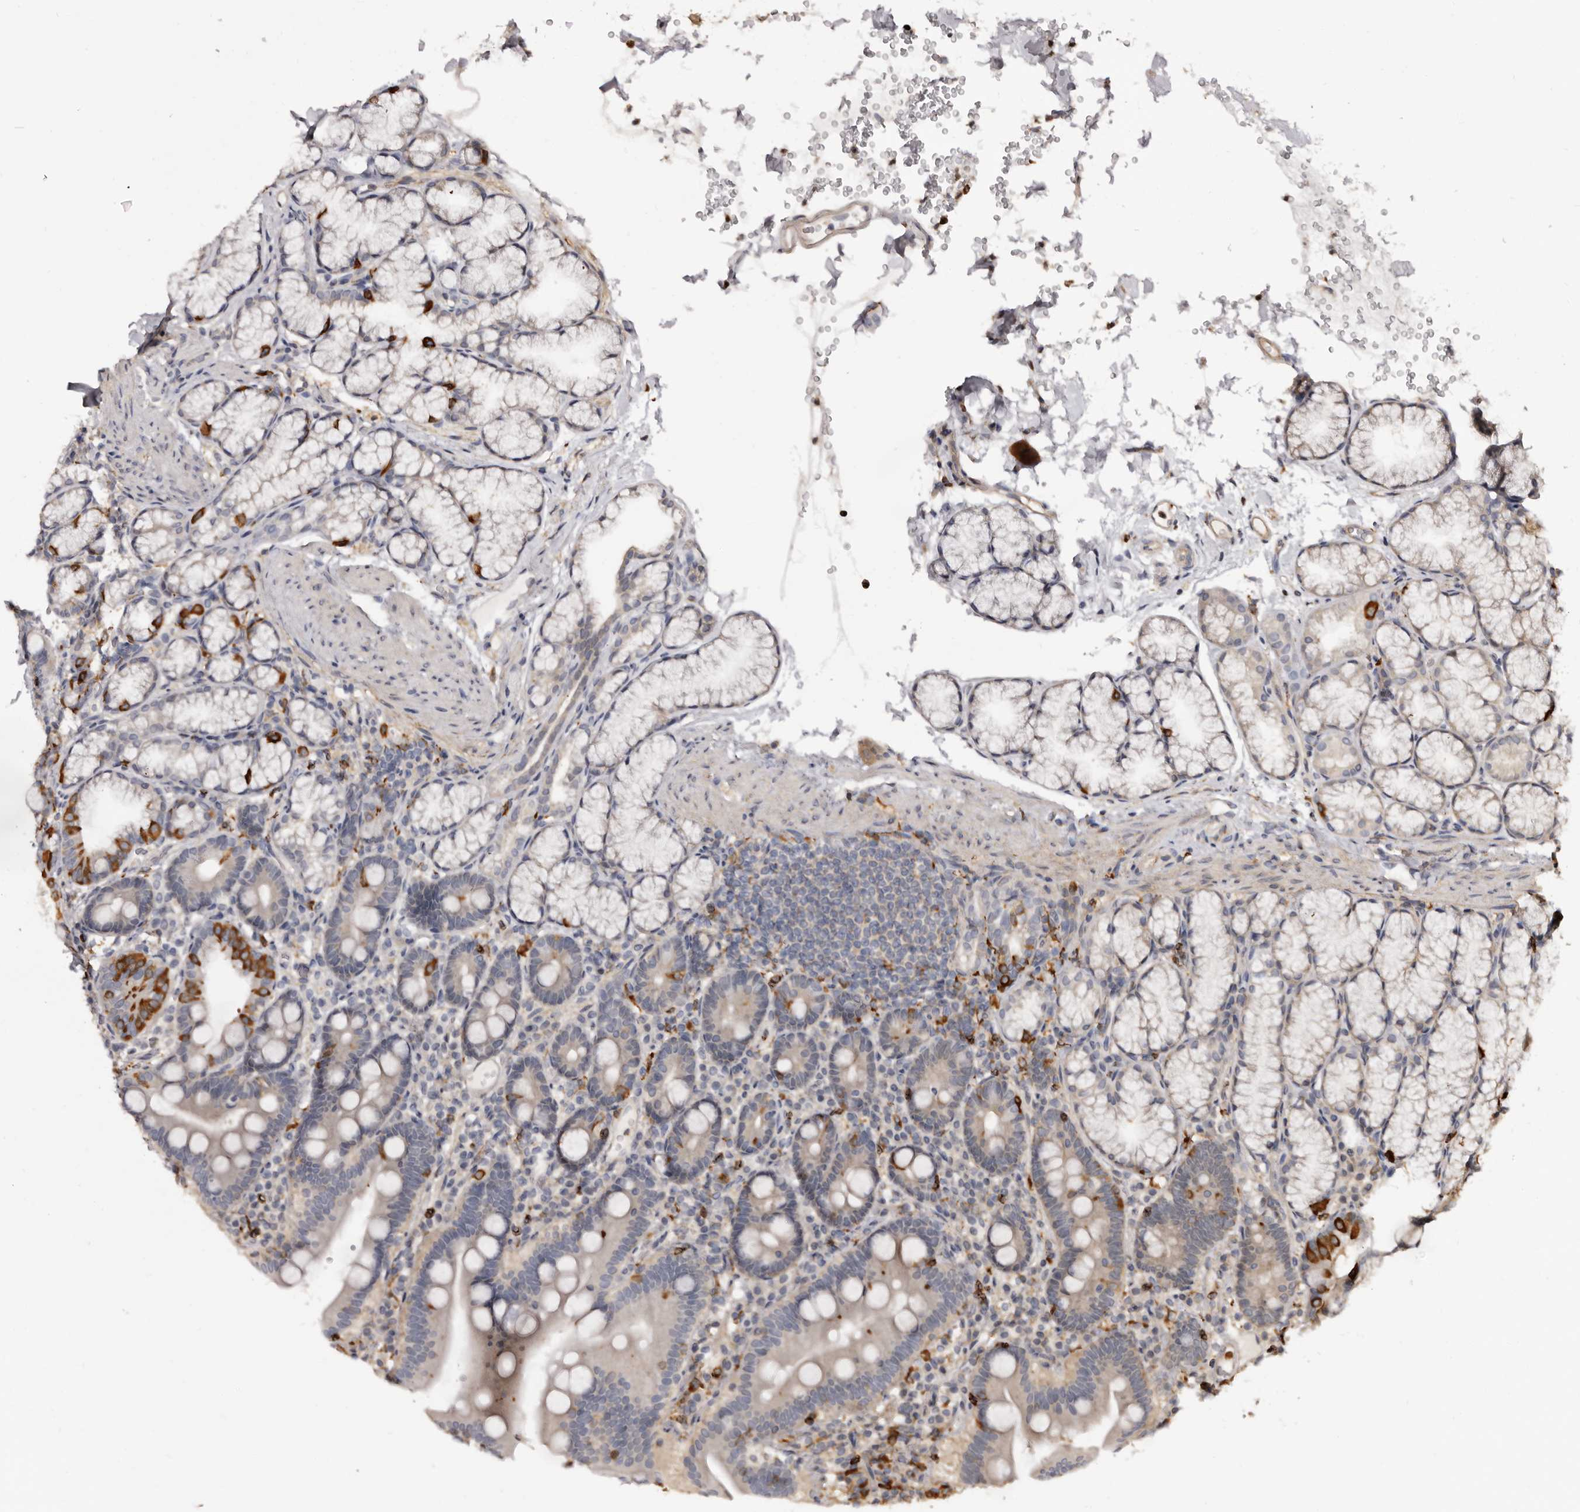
{"staining": {"intensity": "strong", "quantity": "<25%", "location": "cytoplasmic/membranous"}, "tissue": "duodenum", "cell_type": "Glandular cells", "image_type": "normal", "snomed": [{"axis": "morphology", "description": "Normal tissue, NOS"}, {"axis": "topography", "description": "Duodenum"}], "caption": "Benign duodenum demonstrates strong cytoplasmic/membranous positivity in about <25% of glandular cells, visualized by immunohistochemistry.", "gene": "TNNI1", "patient": {"sex": "male", "age": 54}}